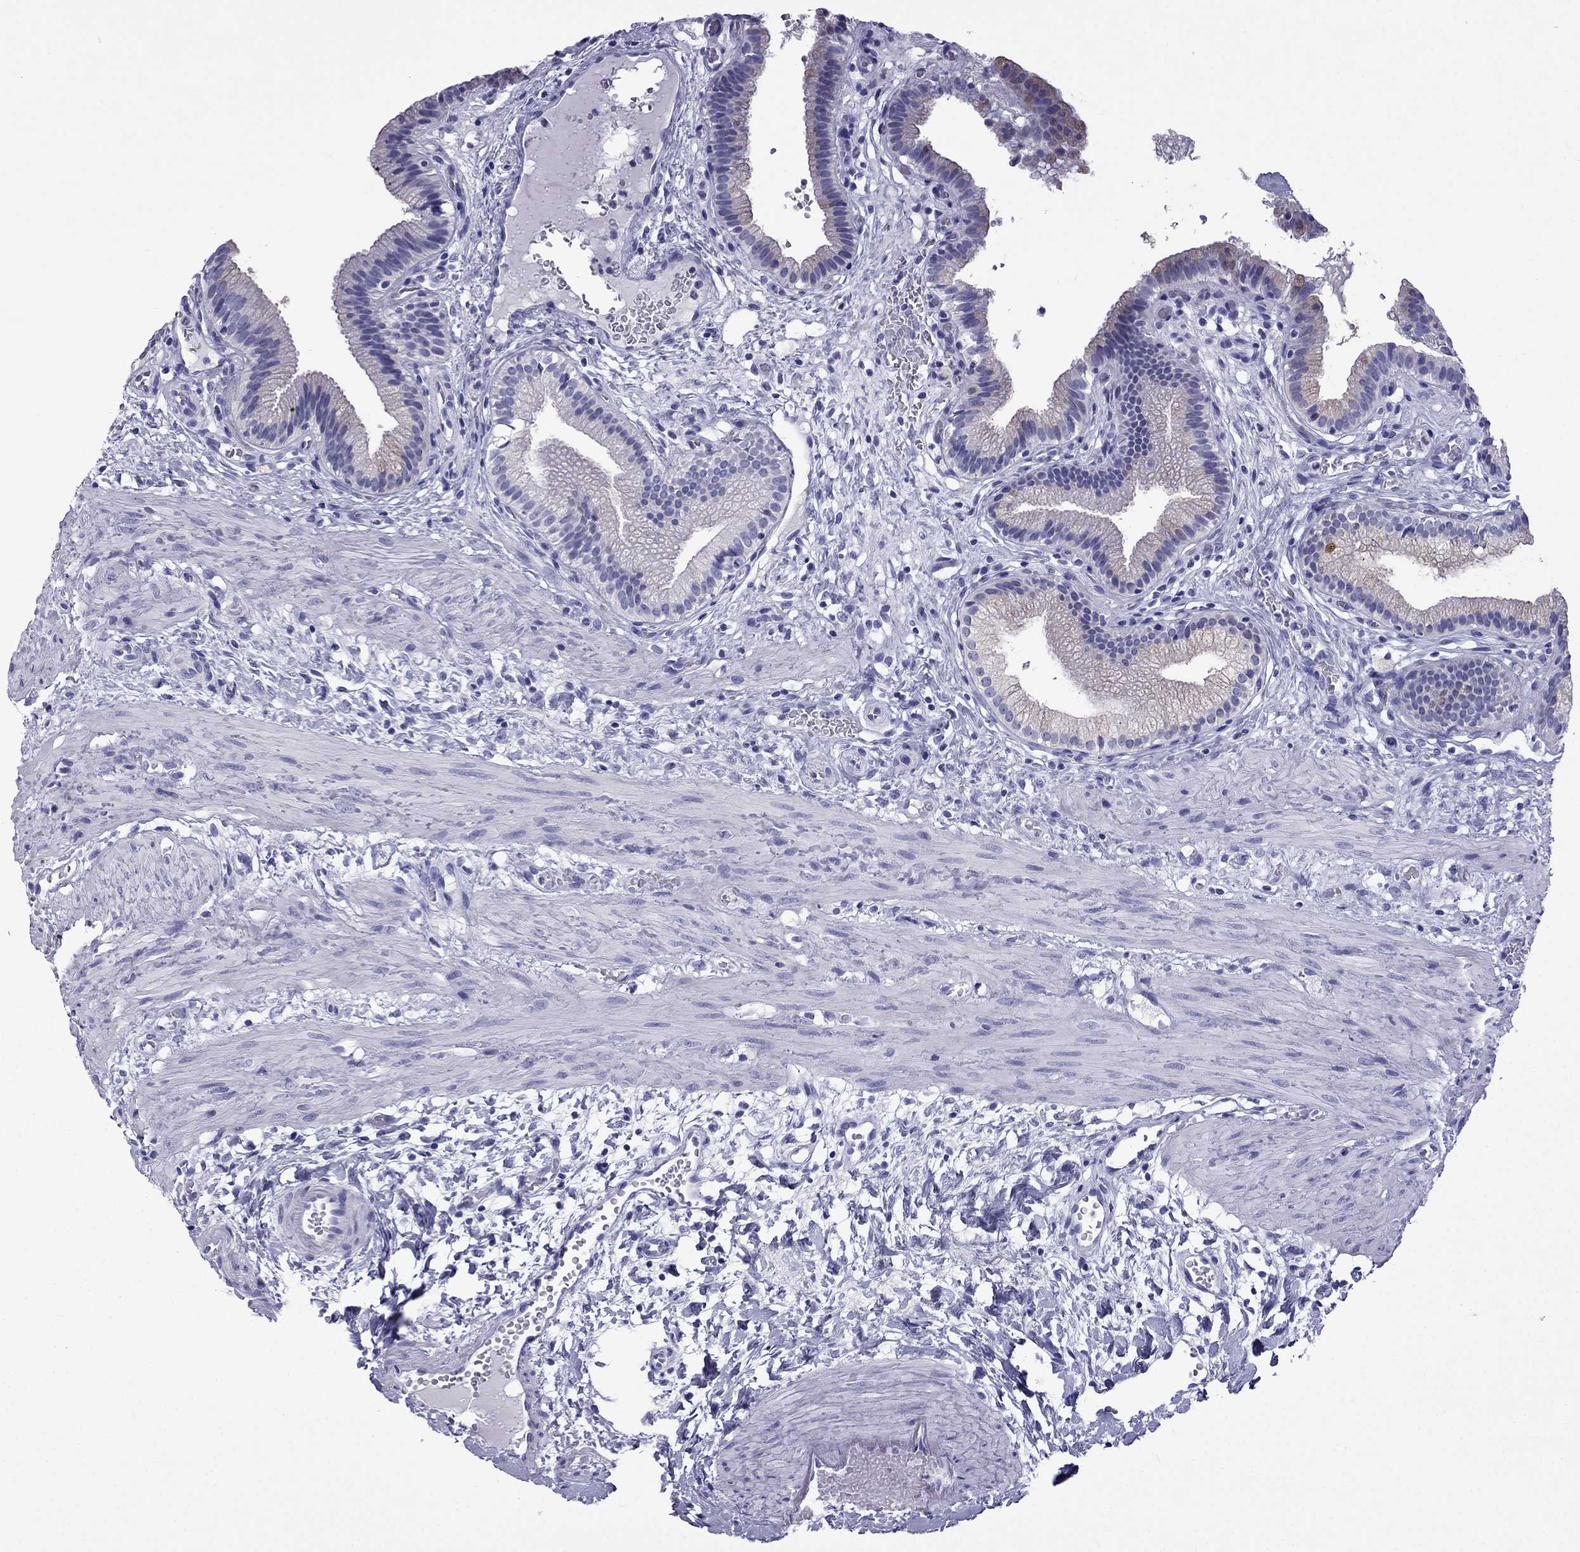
{"staining": {"intensity": "negative", "quantity": "none", "location": "none"}, "tissue": "gallbladder", "cell_type": "Glandular cells", "image_type": "normal", "snomed": [{"axis": "morphology", "description": "Normal tissue, NOS"}, {"axis": "topography", "description": "Gallbladder"}], "caption": "IHC image of benign gallbladder stained for a protein (brown), which demonstrates no positivity in glandular cells. Nuclei are stained in blue.", "gene": "TFF3", "patient": {"sex": "female", "age": 24}}